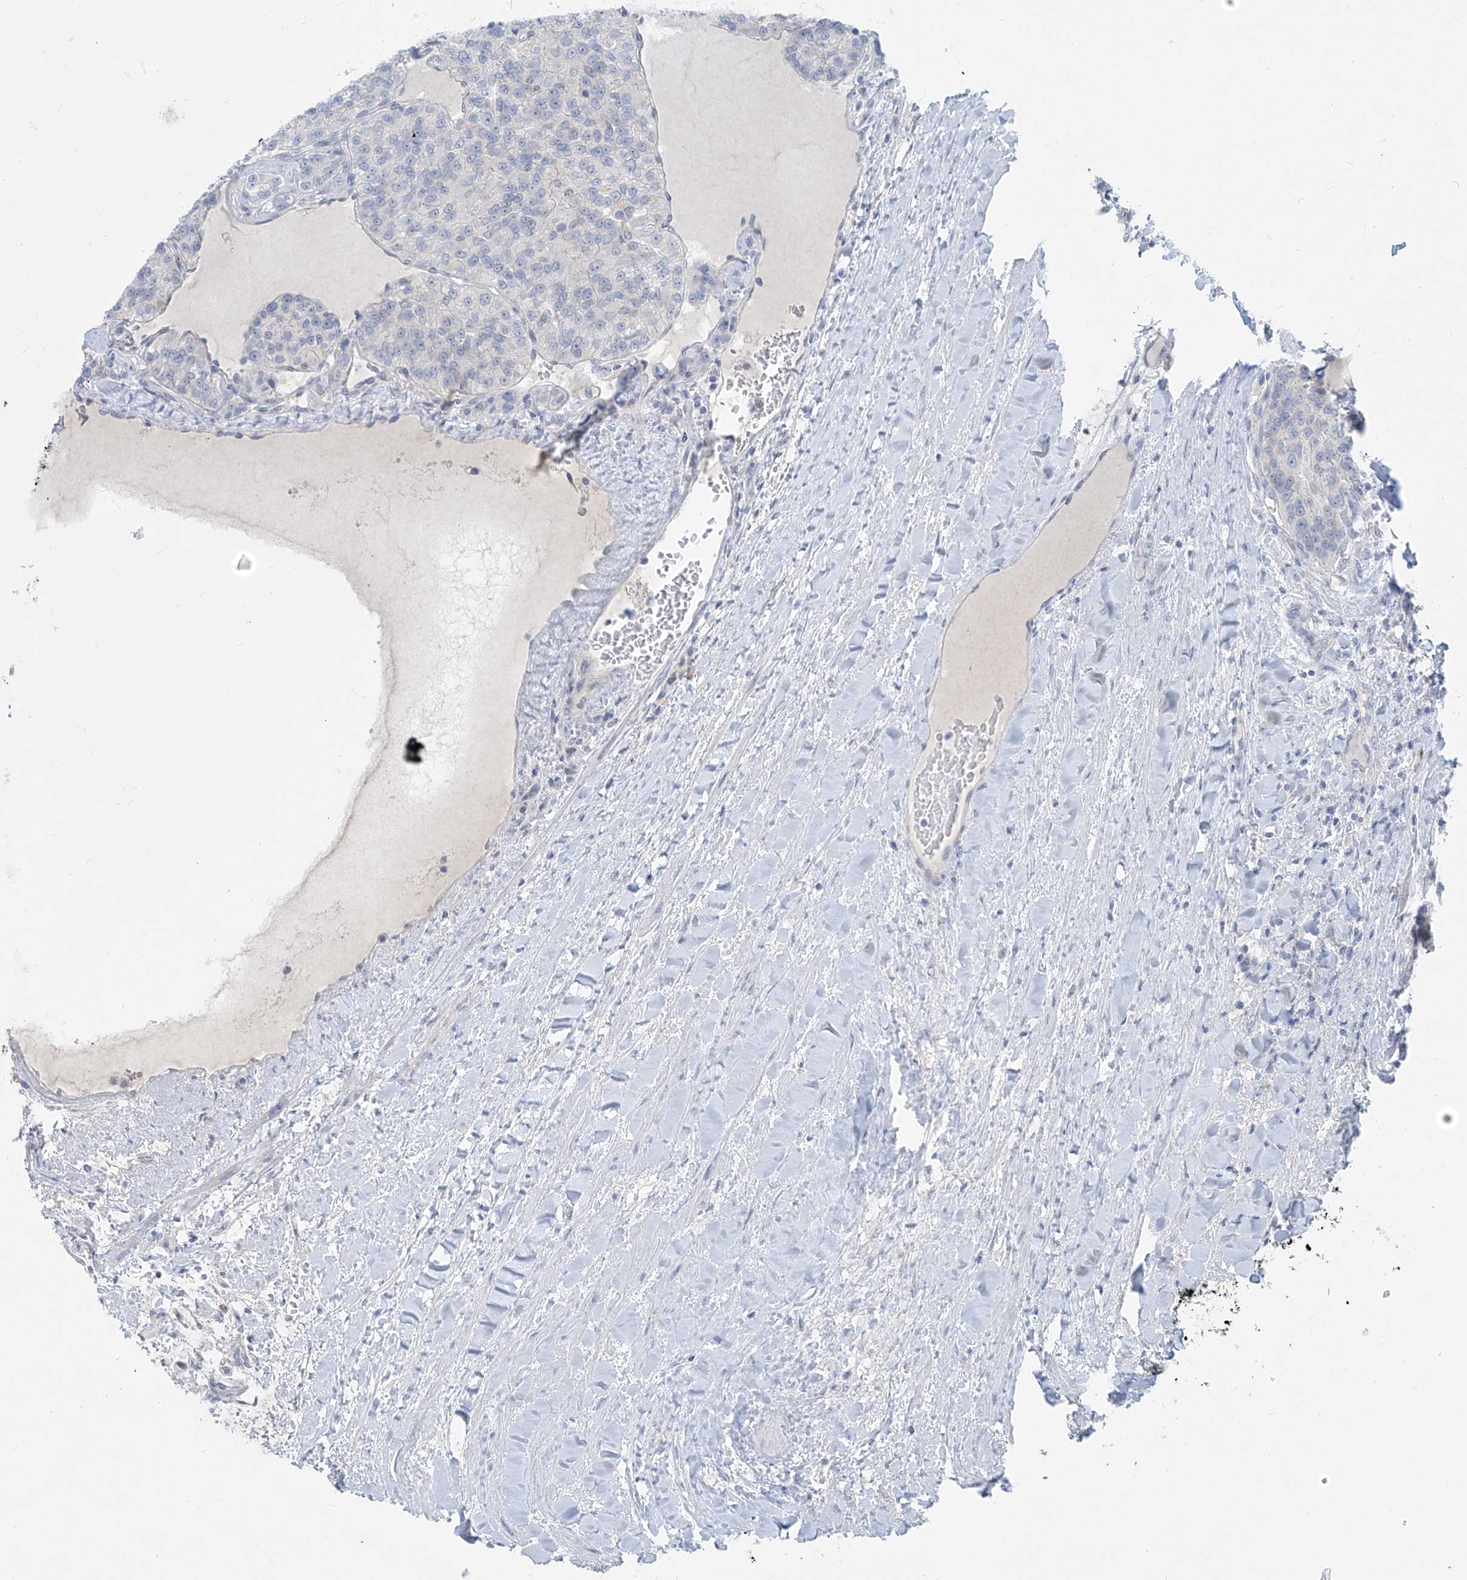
{"staining": {"intensity": "negative", "quantity": "none", "location": "none"}, "tissue": "renal cancer", "cell_type": "Tumor cells", "image_type": "cancer", "snomed": [{"axis": "morphology", "description": "Adenocarcinoma, NOS"}, {"axis": "topography", "description": "Kidney"}], "caption": "IHC photomicrograph of human renal adenocarcinoma stained for a protein (brown), which shows no staining in tumor cells. (DAB (3,3'-diaminobenzidine) IHC visualized using brightfield microscopy, high magnification).", "gene": "KRTAP25-1", "patient": {"sex": "female", "age": 63}}